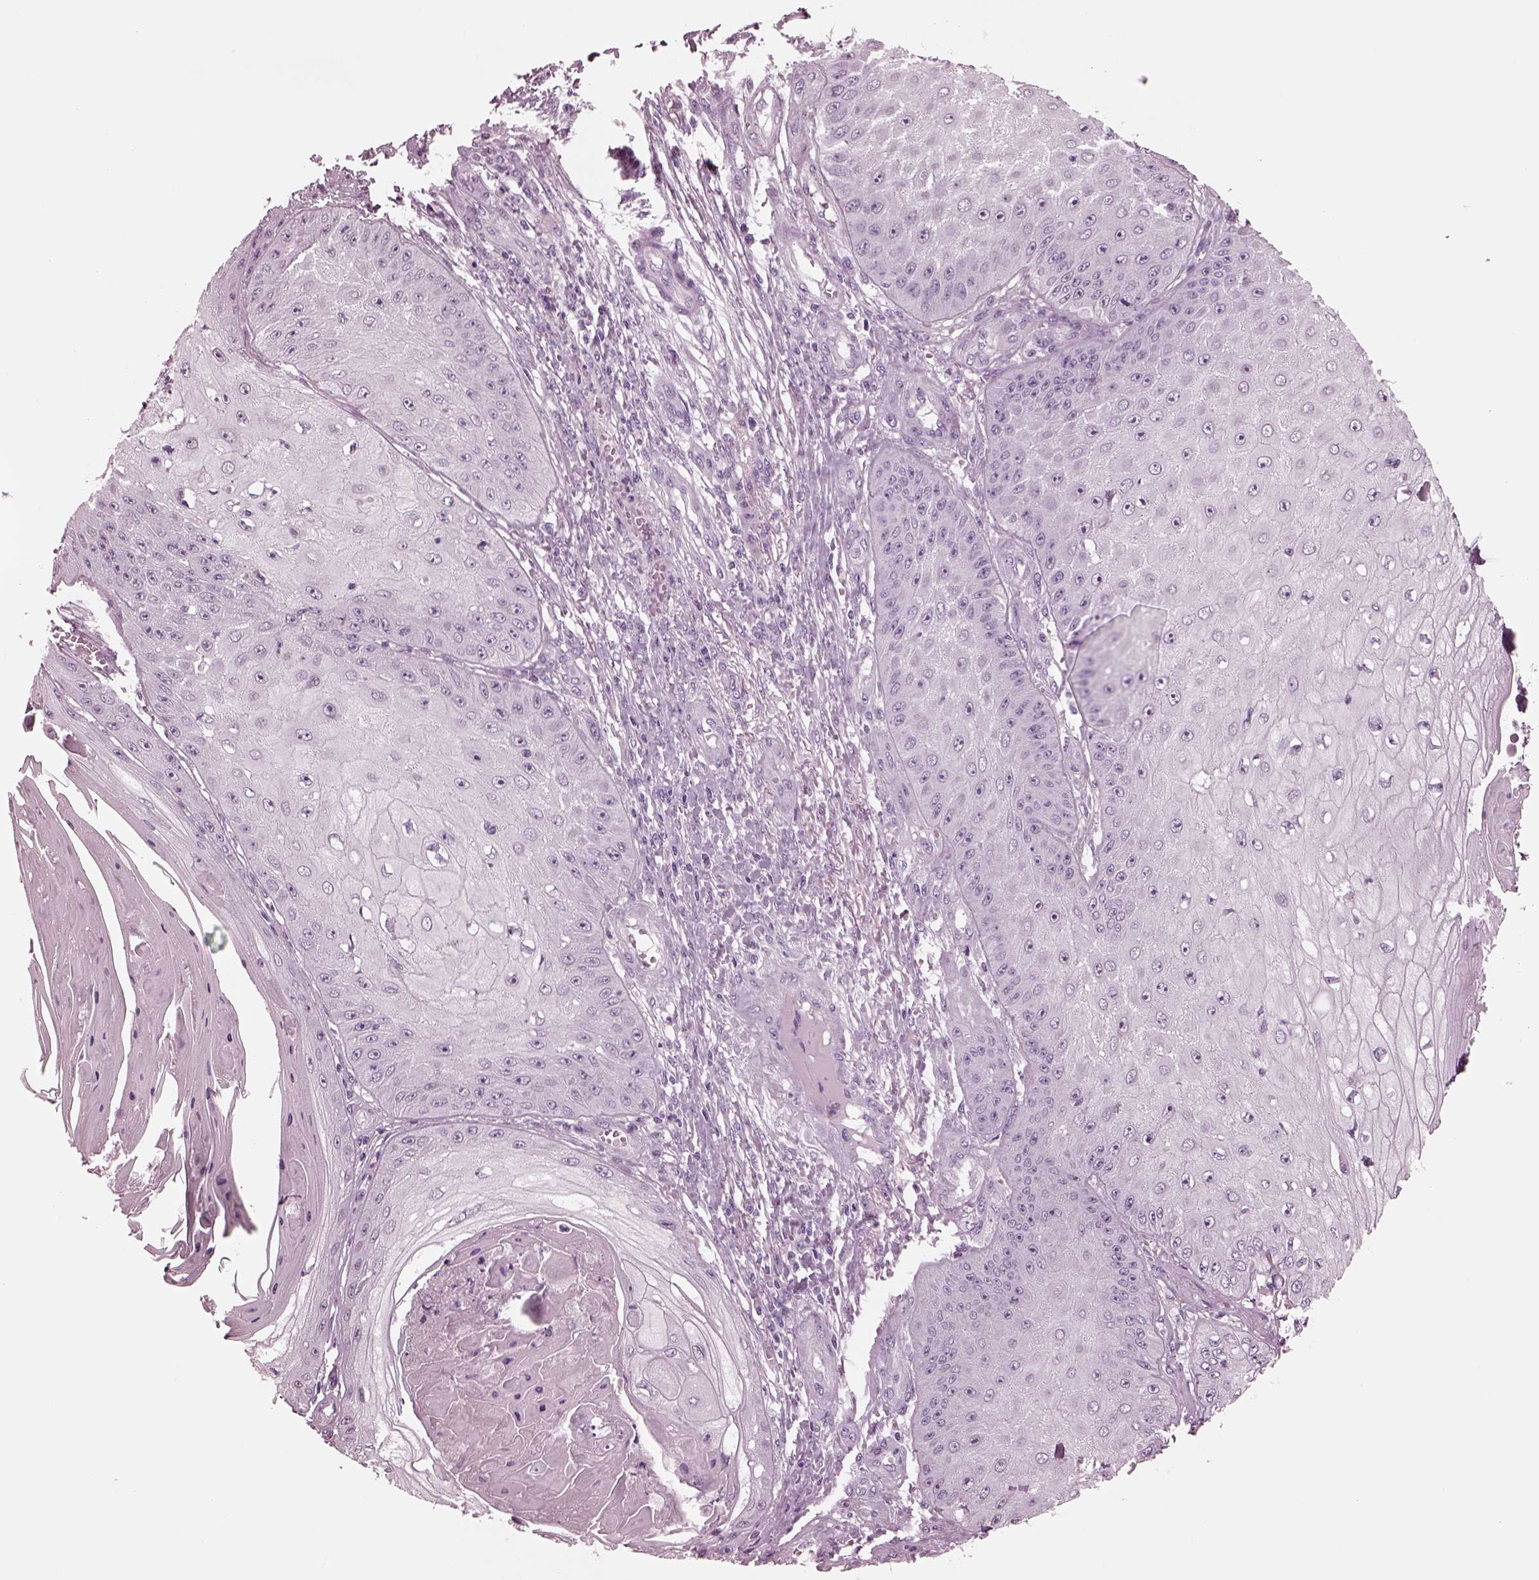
{"staining": {"intensity": "negative", "quantity": "none", "location": "none"}, "tissue": "skin cancer", "cell_type": "Tumor cells", "image_type": "cancer", "snomed": [{"axis": "morphology", "description": "Squamous cell carcinoma, NOS"}, {"axis": "topography", "description": "Skin"}], "caption": "A photomicrograph of skin cancer (squamous cell carcinoma) stained for a protein demonstrates no brown staining in tumor cells. (DAB immunohistochemistry, high magnification).", "gene": "MIB2", "patient": {"sex": "male", "age": 70}}